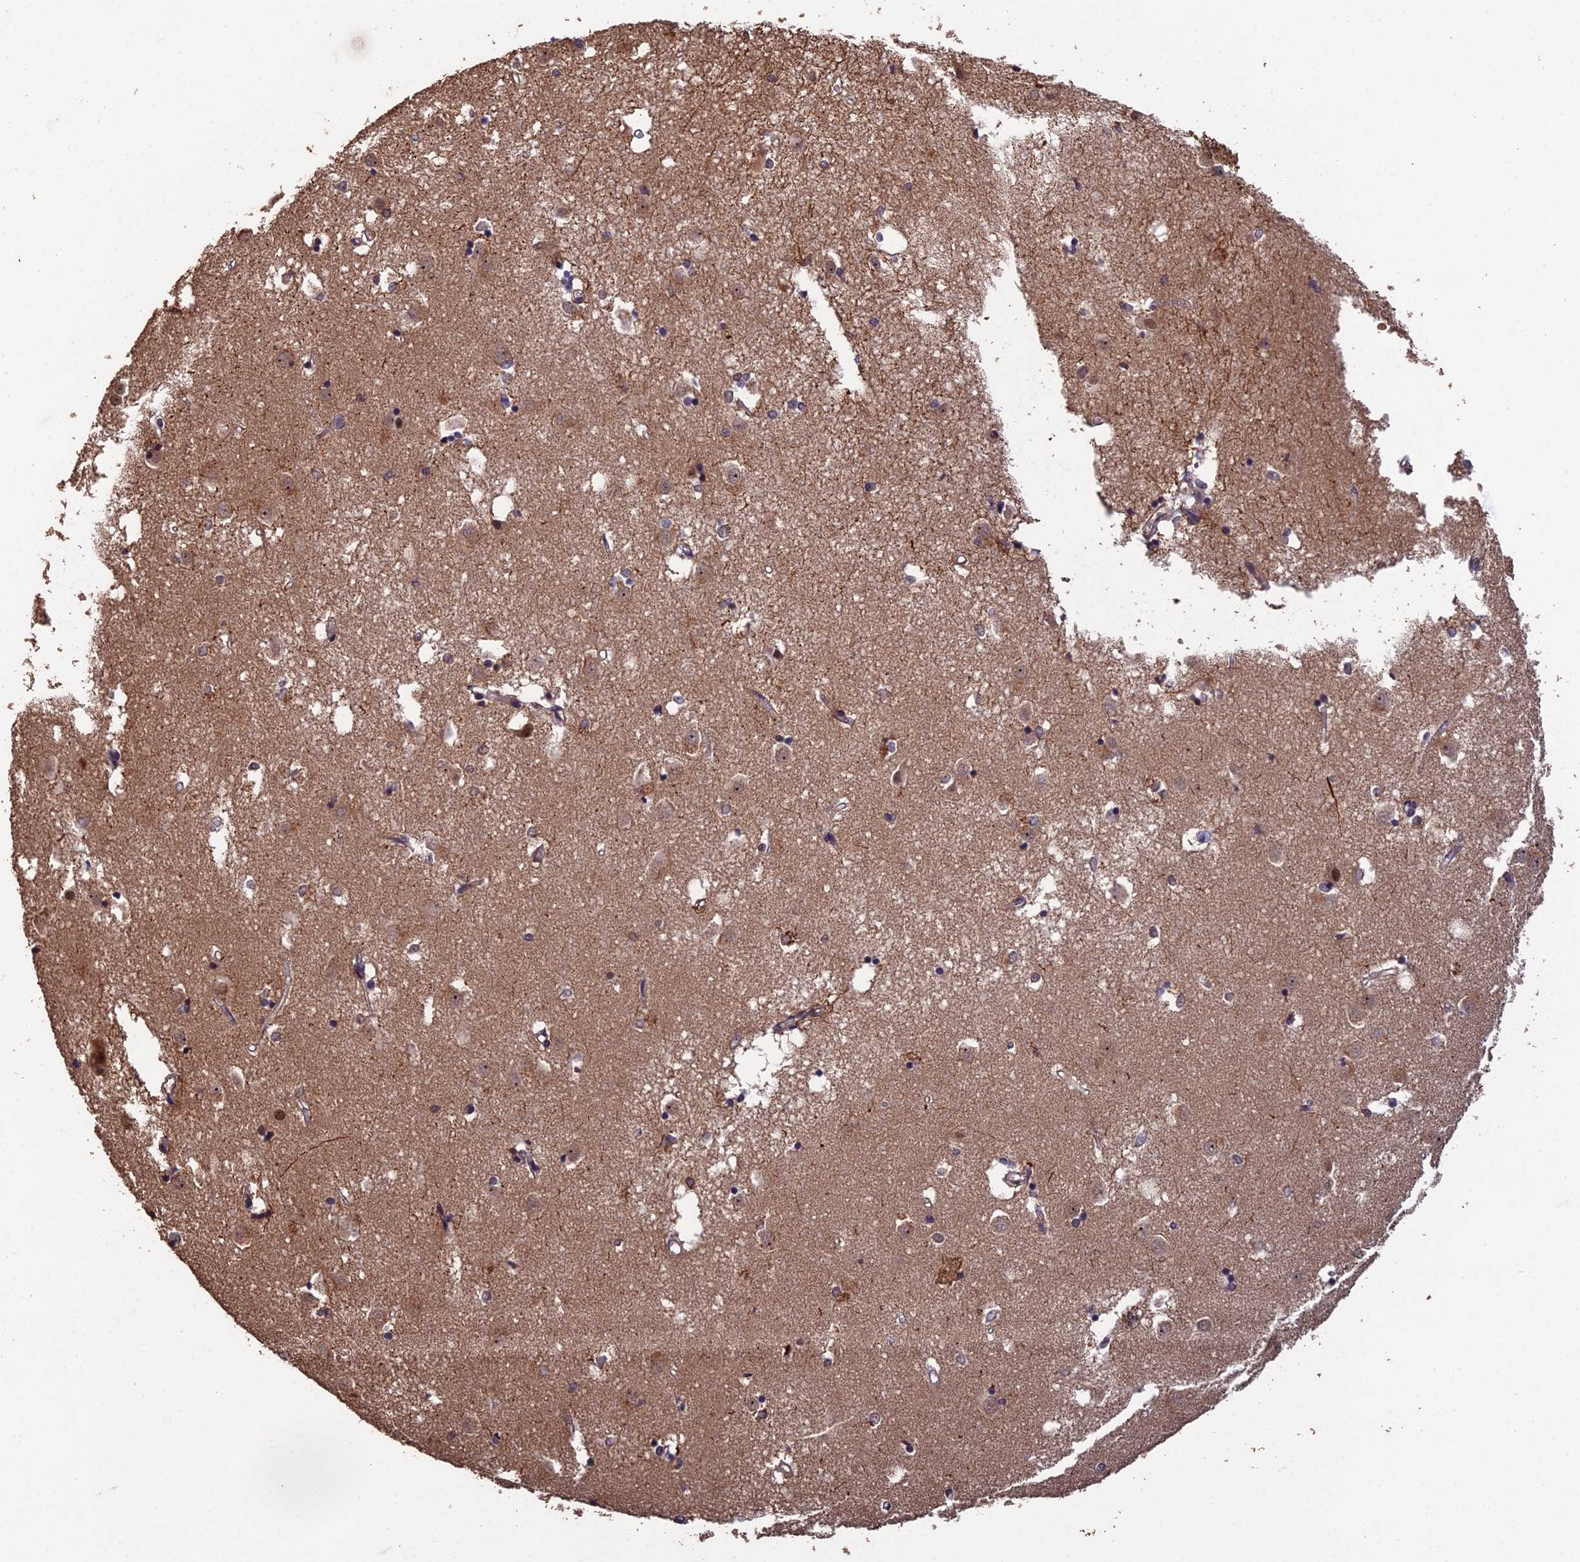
{"staining": {"intensity": "moderate", "quantity": "<25%", "location": "cytoplasmic/membranous,nuclear"}, "tissue": "caudate", "cell_type": "Glial cells", "image_type": "normal", "snomed": [{"axis": "morphology", "description": "Normal tissue, NOS"}, {"axis": "topography", "description": "Lateral ventricle wall"}], "caption": "Moderate cytoplasmic/membranous,nuclear positivity for a protein is present in approximately <25% of glial cells of unremarkable caudate using immunohistochemistry.", "gene": "RALGAPA2", "patient": {"sex": "male", "age": 45}}